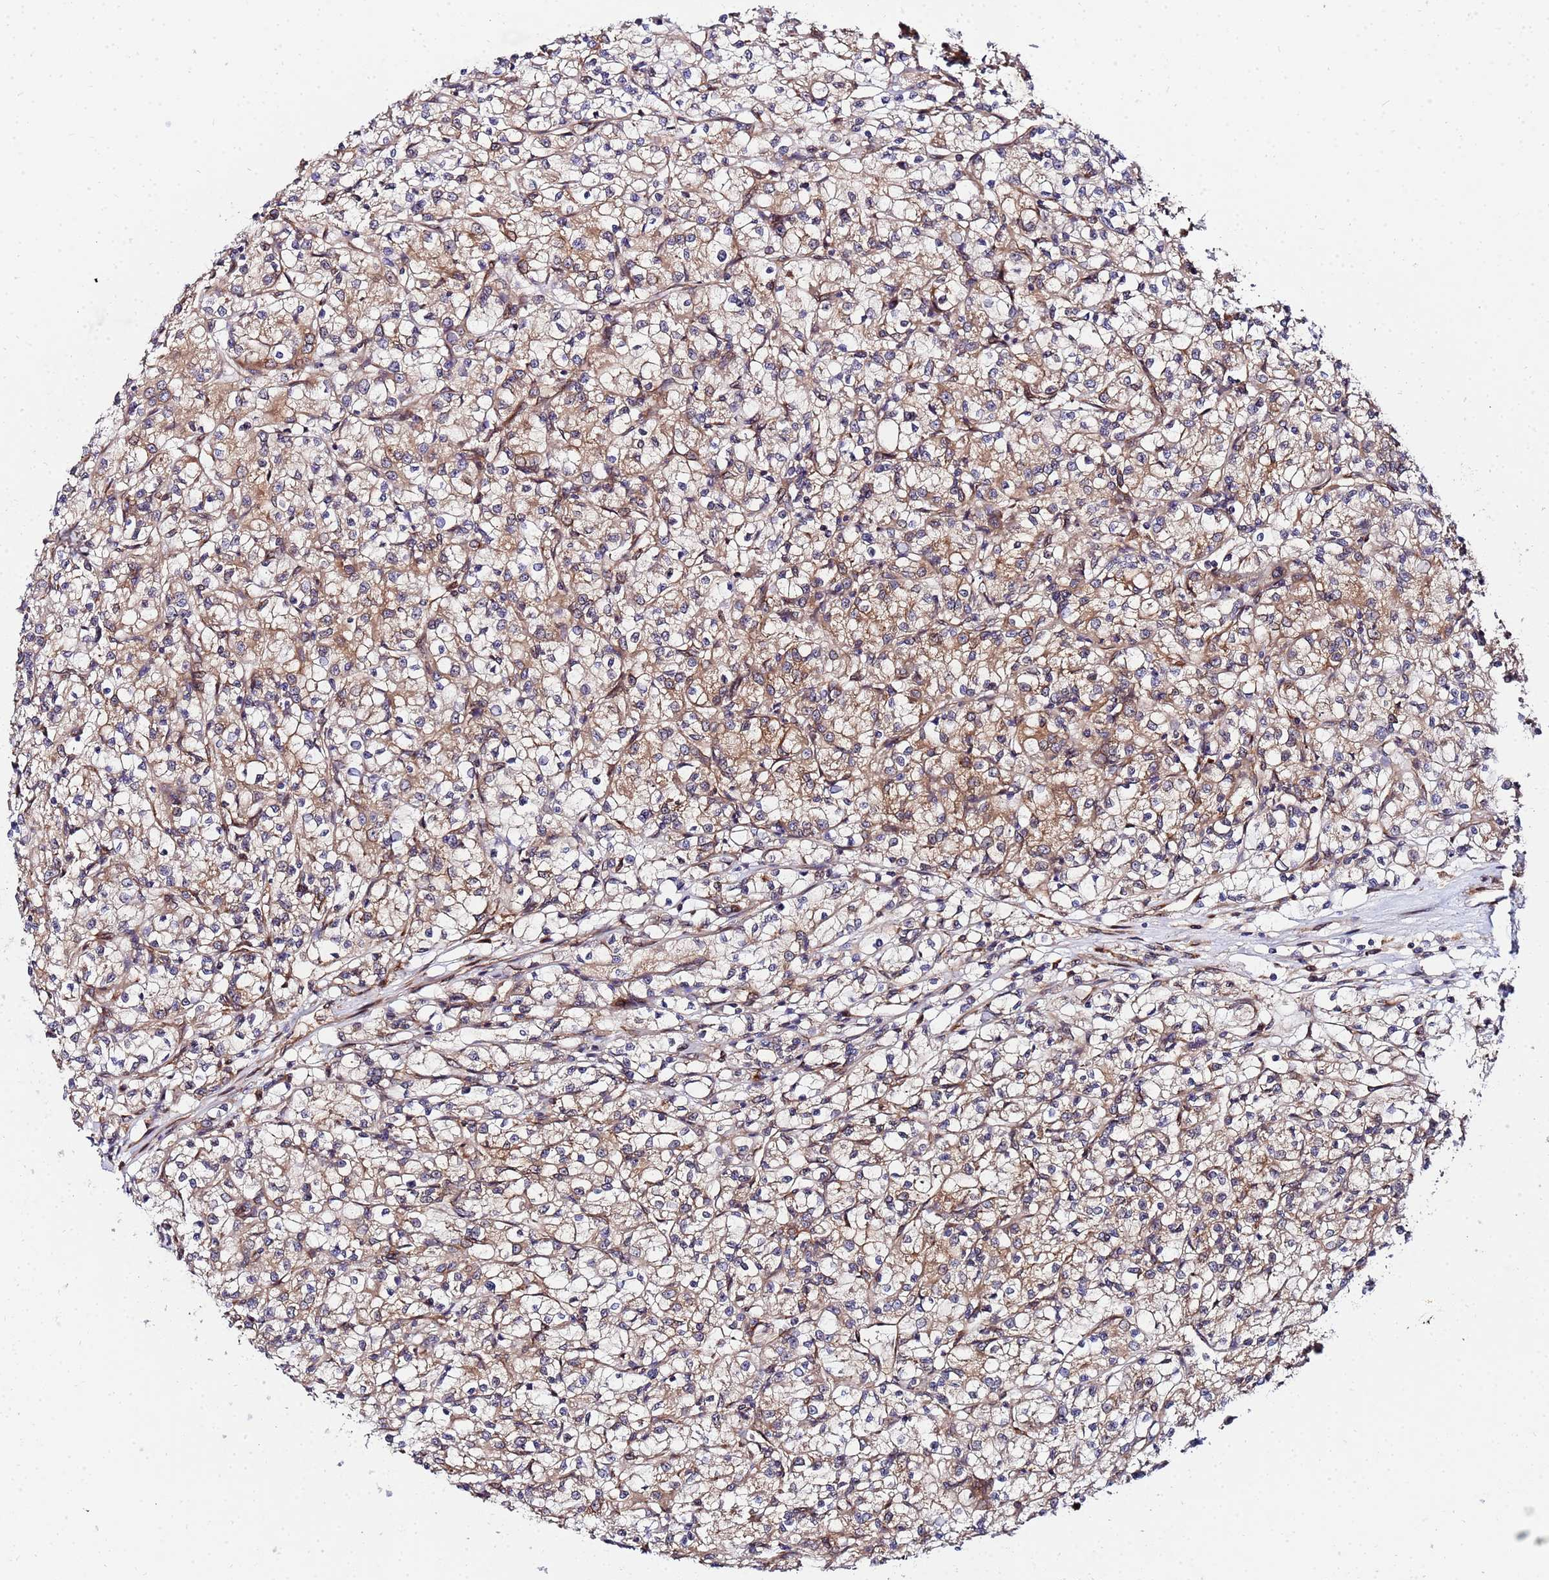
{"staining": {"intensity": "moderate", "quantity": ">75%", "location": "cytoplasmic/membranous"}, "tissue": "renal cancer", "cell_type": "Tumor cells", "image_type": "cancer", "snomed": [{"axis": "morphology", "description": "Adenocarcinoma, NOS"}, {"axis": "topography", "description": "Kidney"}], "caption": "Renal cancer stained with DAB immunohistochemistry displays medium levels of moderate cytoplasmic/membranous positivity in approximately >75% of tumor cells.", "gene": "UNC93B1", "patient": {"sex": "female", "age": 59}}